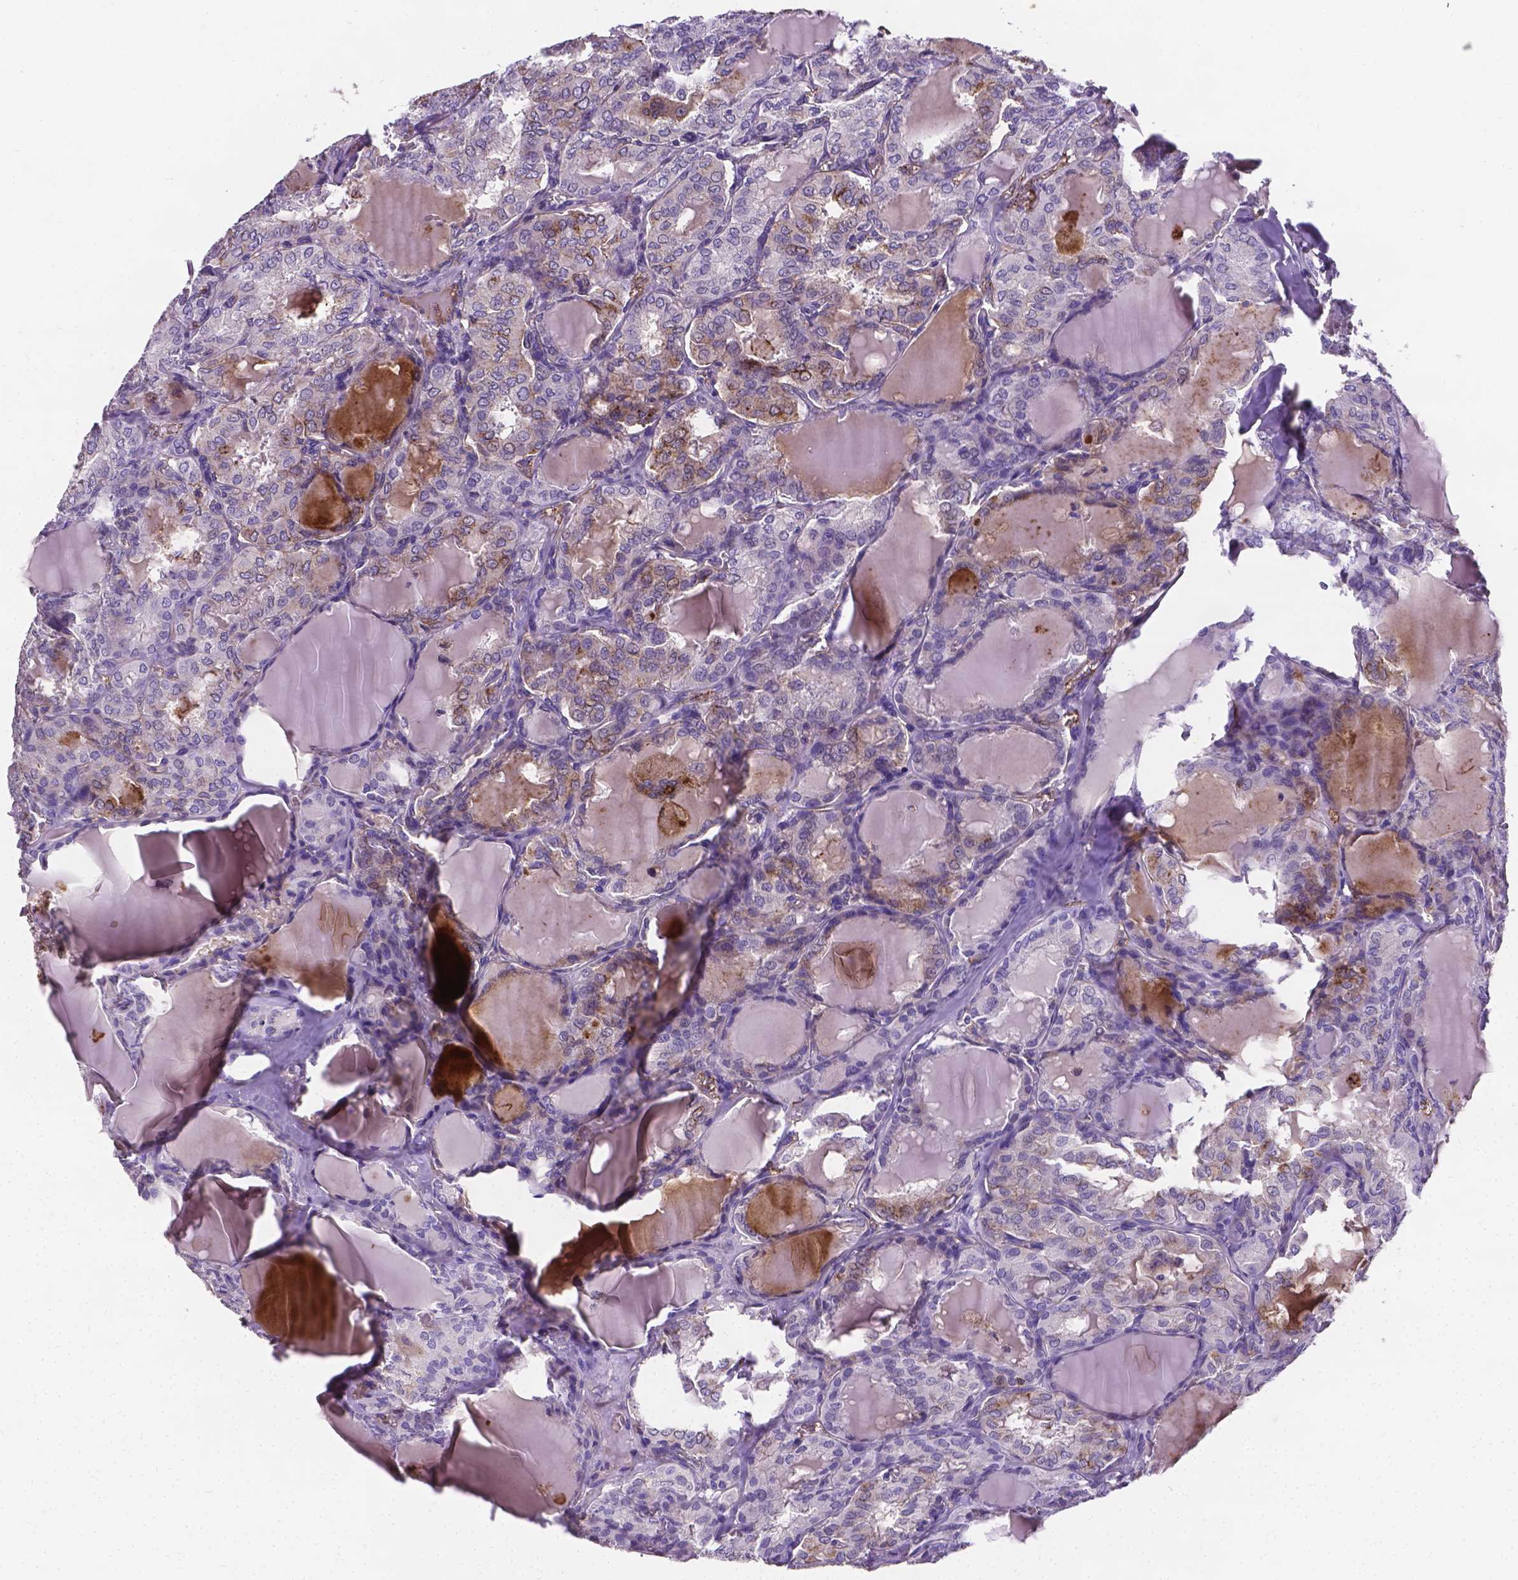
{"staining": {"intensity": "moderate", "quantity": "25%-75%", "location": "cytoplasmic/membranous"}, "tissue": "thyroid cancer", "cell_type": "Tumor cells", "image_type": "cancer", "snomed": [{"axis": "morphology", "description": "Papillary adenocarcinoma, NOS"}, {"axis": "topography", "description": "Thyroid gland"}], "caption": "Immunohistochemical staining of thyroid cancer demonstrates medium levels of moderate cytoplasmic/membranous protein expression in about 25%-75% of tumor cells.", "gene": "APOE", "patient": {"sex": "male", "age": 20}}